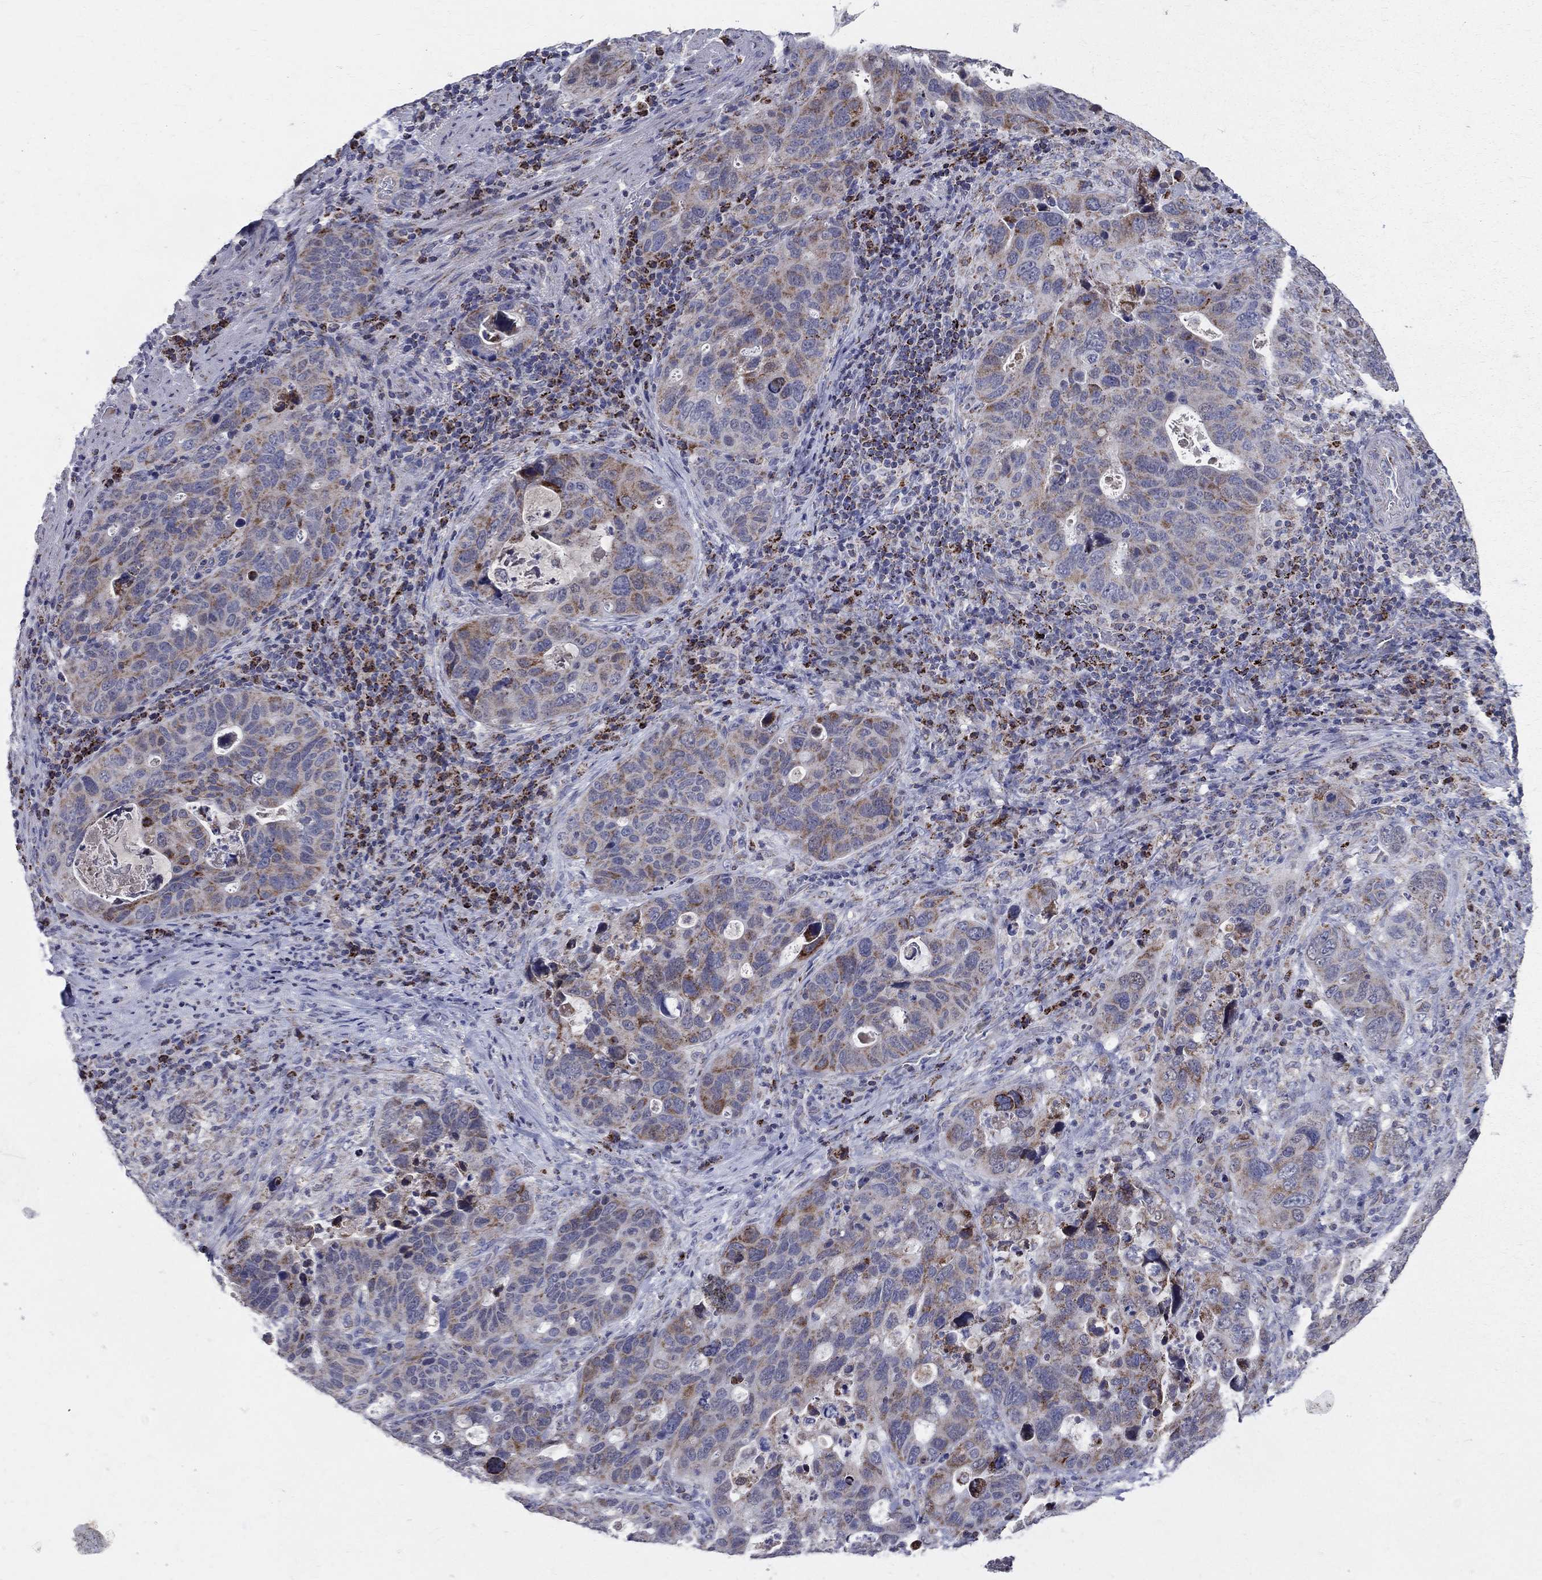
{"staining": {"intensity": "moderate", "quantity": "25%-75%", "location": "cytoplasmic/membranous"}, "tissue": "stomach cancer", "cell_type": "Tumor cells", "image_type": "cancer", "snomed": [{"axis": "morphology", "description": "Adenocarcinoma, NOS"}, {"axis": "topography", "description": "Stomach"}], "caption": "Human stomach adenocarcinoma stained with a brown dye demonstrates moderate cytoplasmic/membranous positive expression in approximately 25%-75% of tumor cells.", "gene": "SLC4A10", "patient": {"sex": "male", "age": 54}}